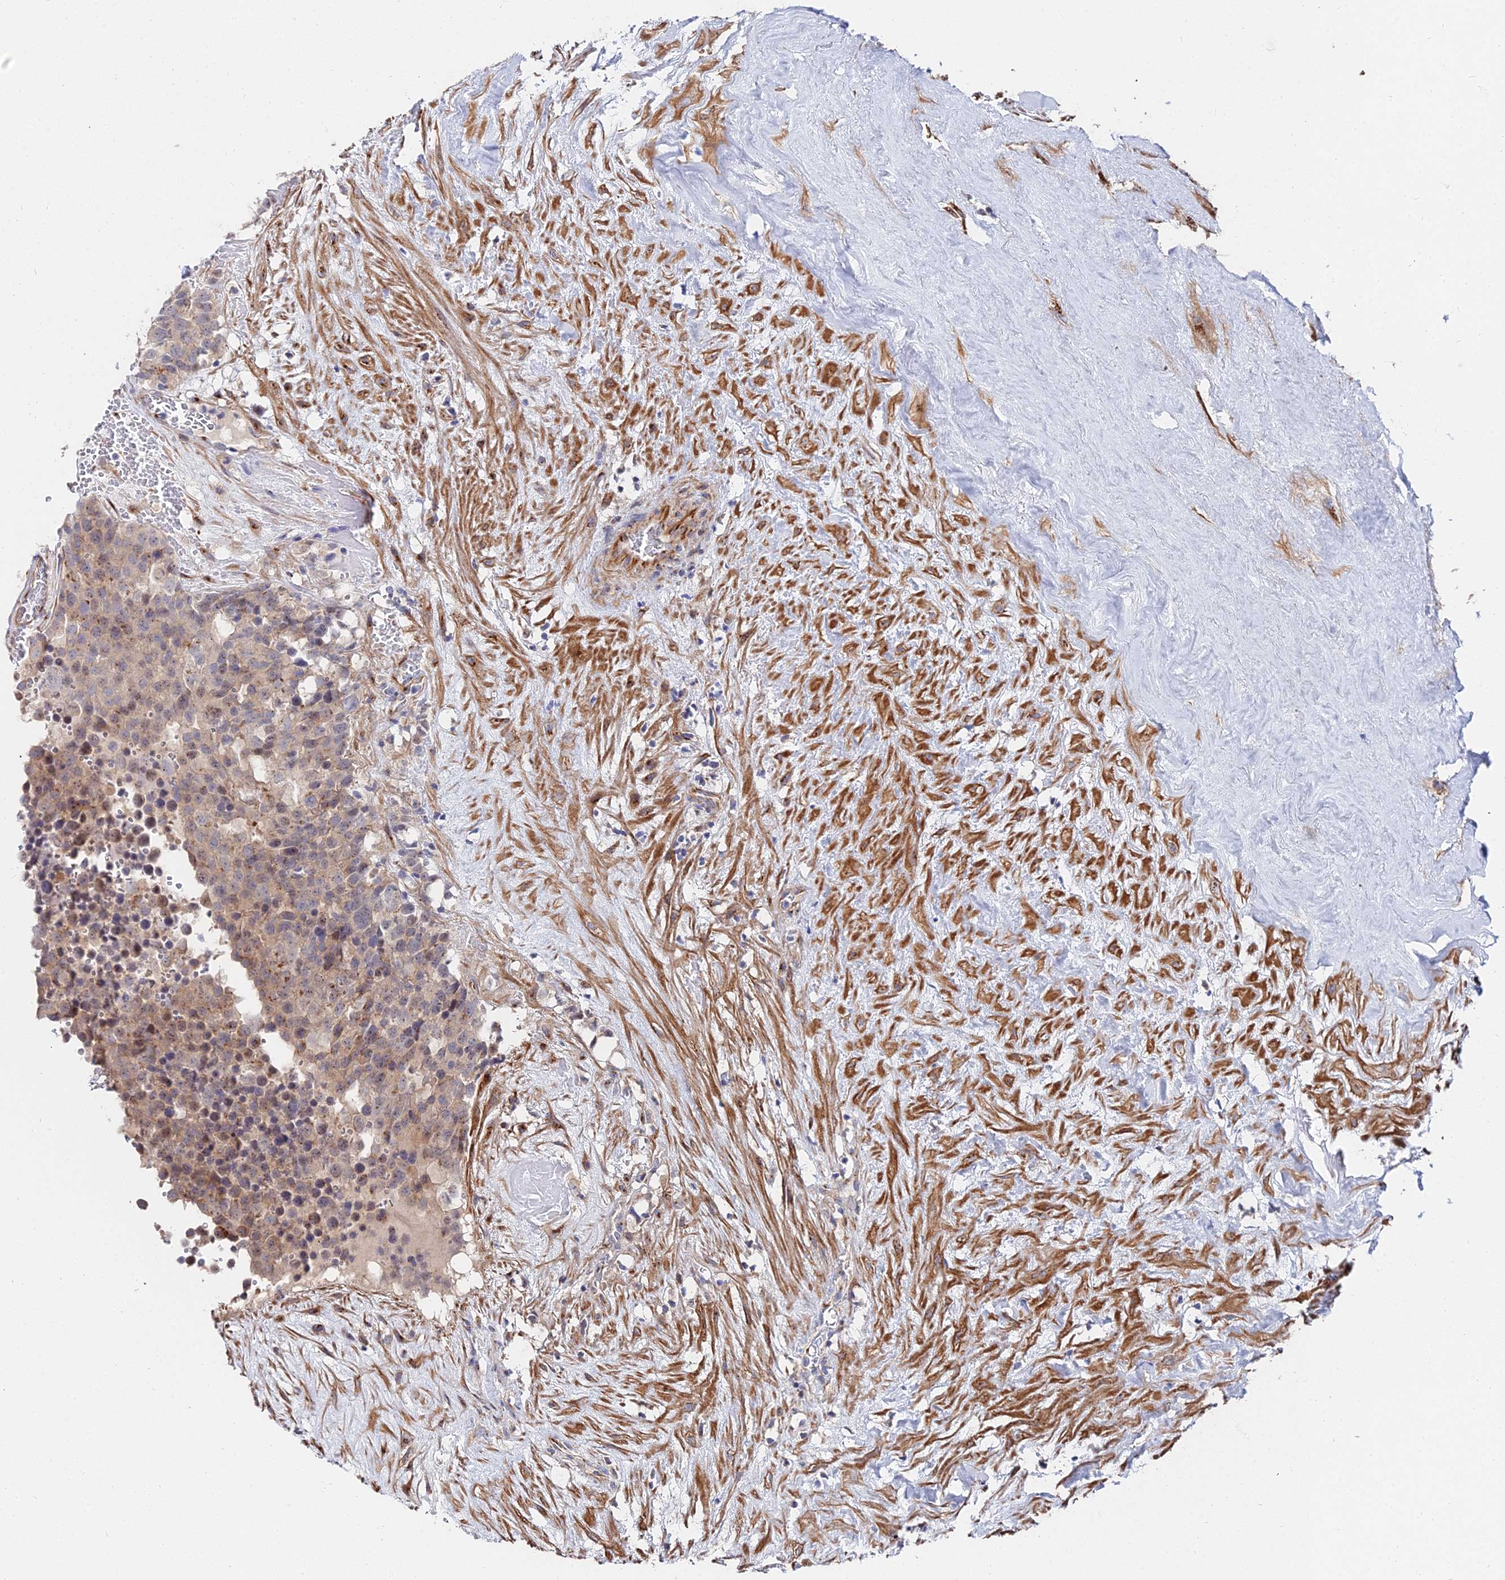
{"staining": {"intensity": "weak", "quantity": ">75%", "location": "cytoplasmic/membranous"}, "tissue": "testis cancer", "cell_type": "Tumor cells", "image_type": "cancer", "snomed": [{"axis": "morphology", "description": "Seminoma, NOS"}, {"axis": "topography", "description": "Testis"}], "caption": "This photomicrograph demonstrates testis seminoma stained with immunohistochemistry to label a protein in brown. The cytoplasmic/membranous of tumor cells show weak positivity for the protein. Nuclei are counter-stained blue.", "gene": "BORCS8", "patient": {"sex": "male", "age": 71}}